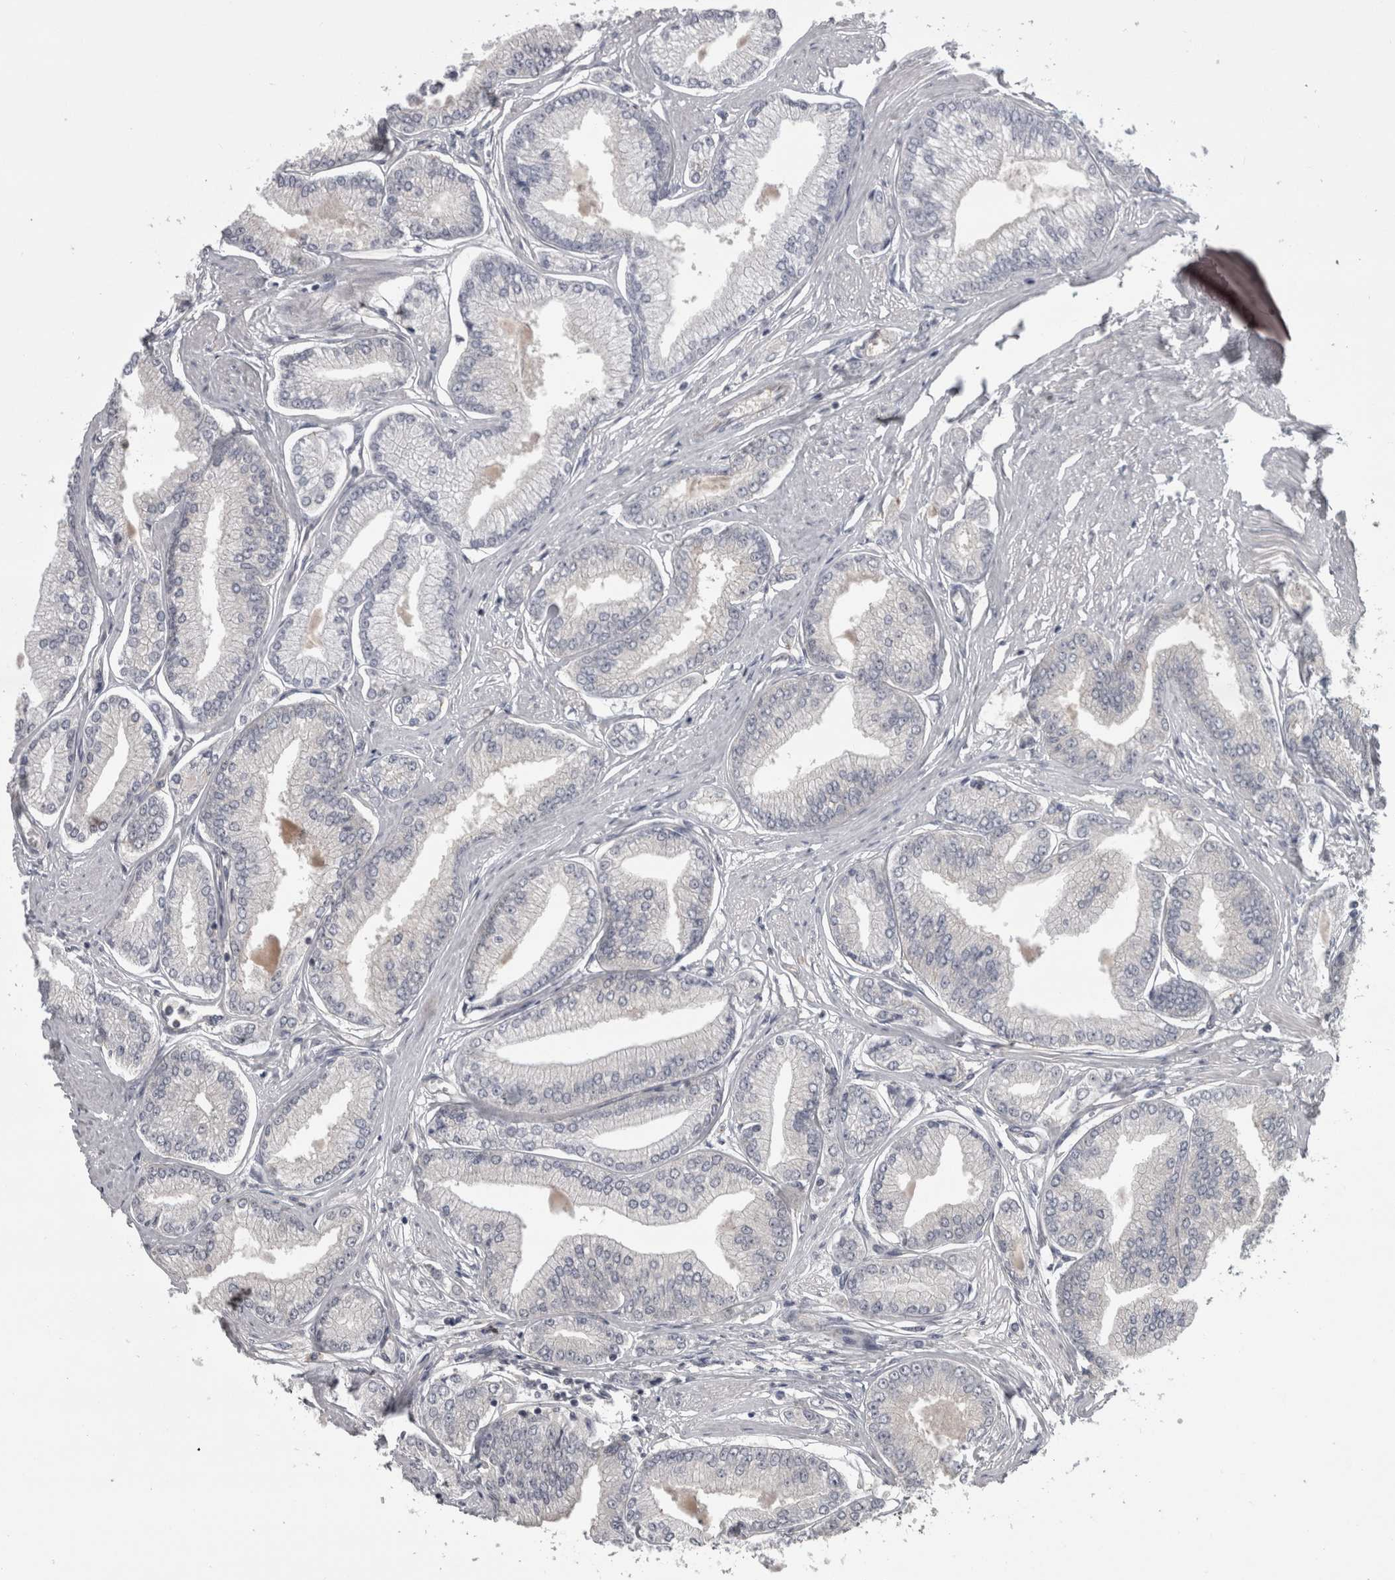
{"staining": {"intensity": "negative", "quantity": "none", "location": "none"}, "tissue": "prostate cancer", "cell_type": "Tumor cells", "image_type": "cancer", "snomed": [{"axis": "morphology", "description": "Adenocarcinoma, Low grade"}, {"axis": "topography", "description": "Prostate"}], "caption": "There is no significant expression in tumor cells of prostate cancer.", "gene": "LYZL6", "patient": {"sex": "male", "age": 52}}